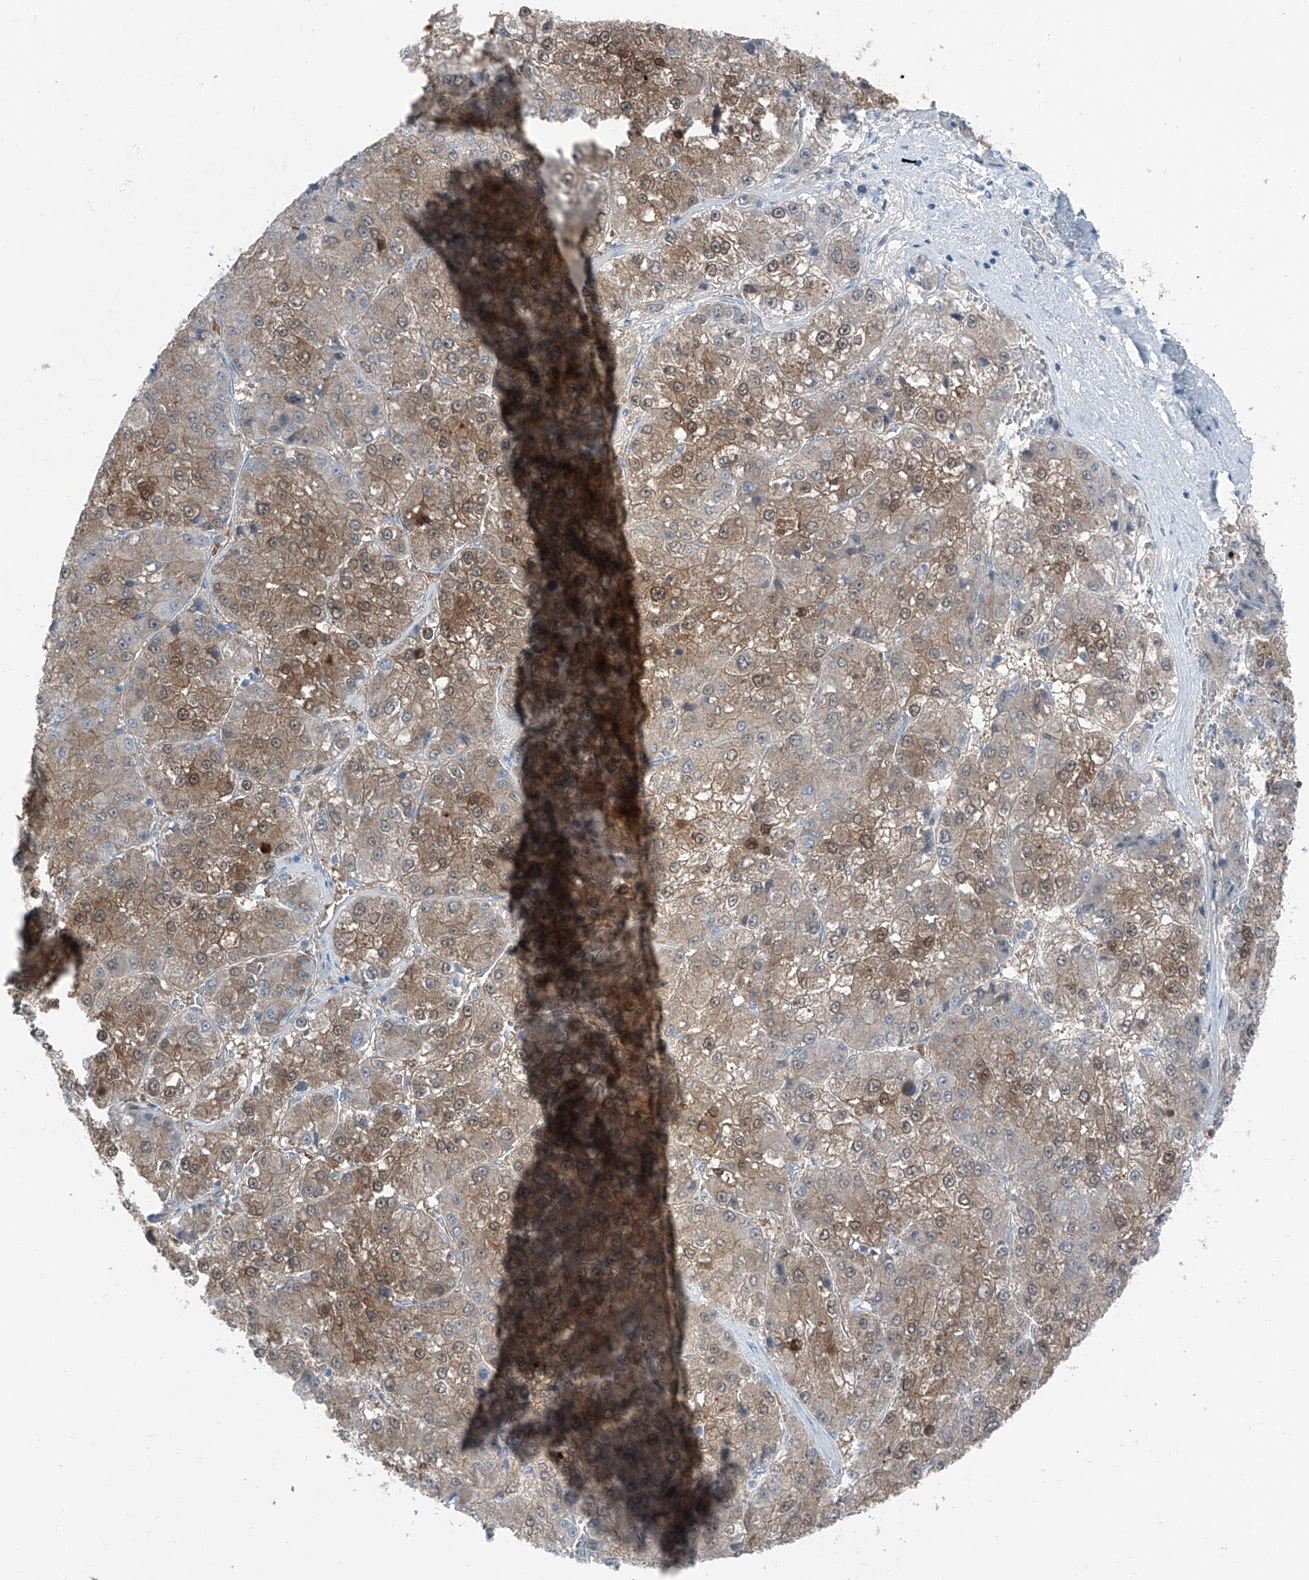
{"staining": {"intensity": "weak", "quantity": ">75%", "location": "cytoplasmic/membranous"}, "tissue": "liver cancer", "cell_type": "Tumor cells", "image_type": "cancer", "snomed": [{"axis": "morphology", "description": "Carcinoma, Hepatocellular, NOS"}, {"axis": "topography", "description": "Liver"}], "caption": "Immunohistochemical staining of liver cancer demonstrates weak cytoplasmic/membranous protein staining in approximately >75% of tumor cells. Immunohistochemistry stains the protein of interest in brown and the nuclei are stained blue.", "gene": "RGN", "patient": {"sex": "female", "age": 73}}